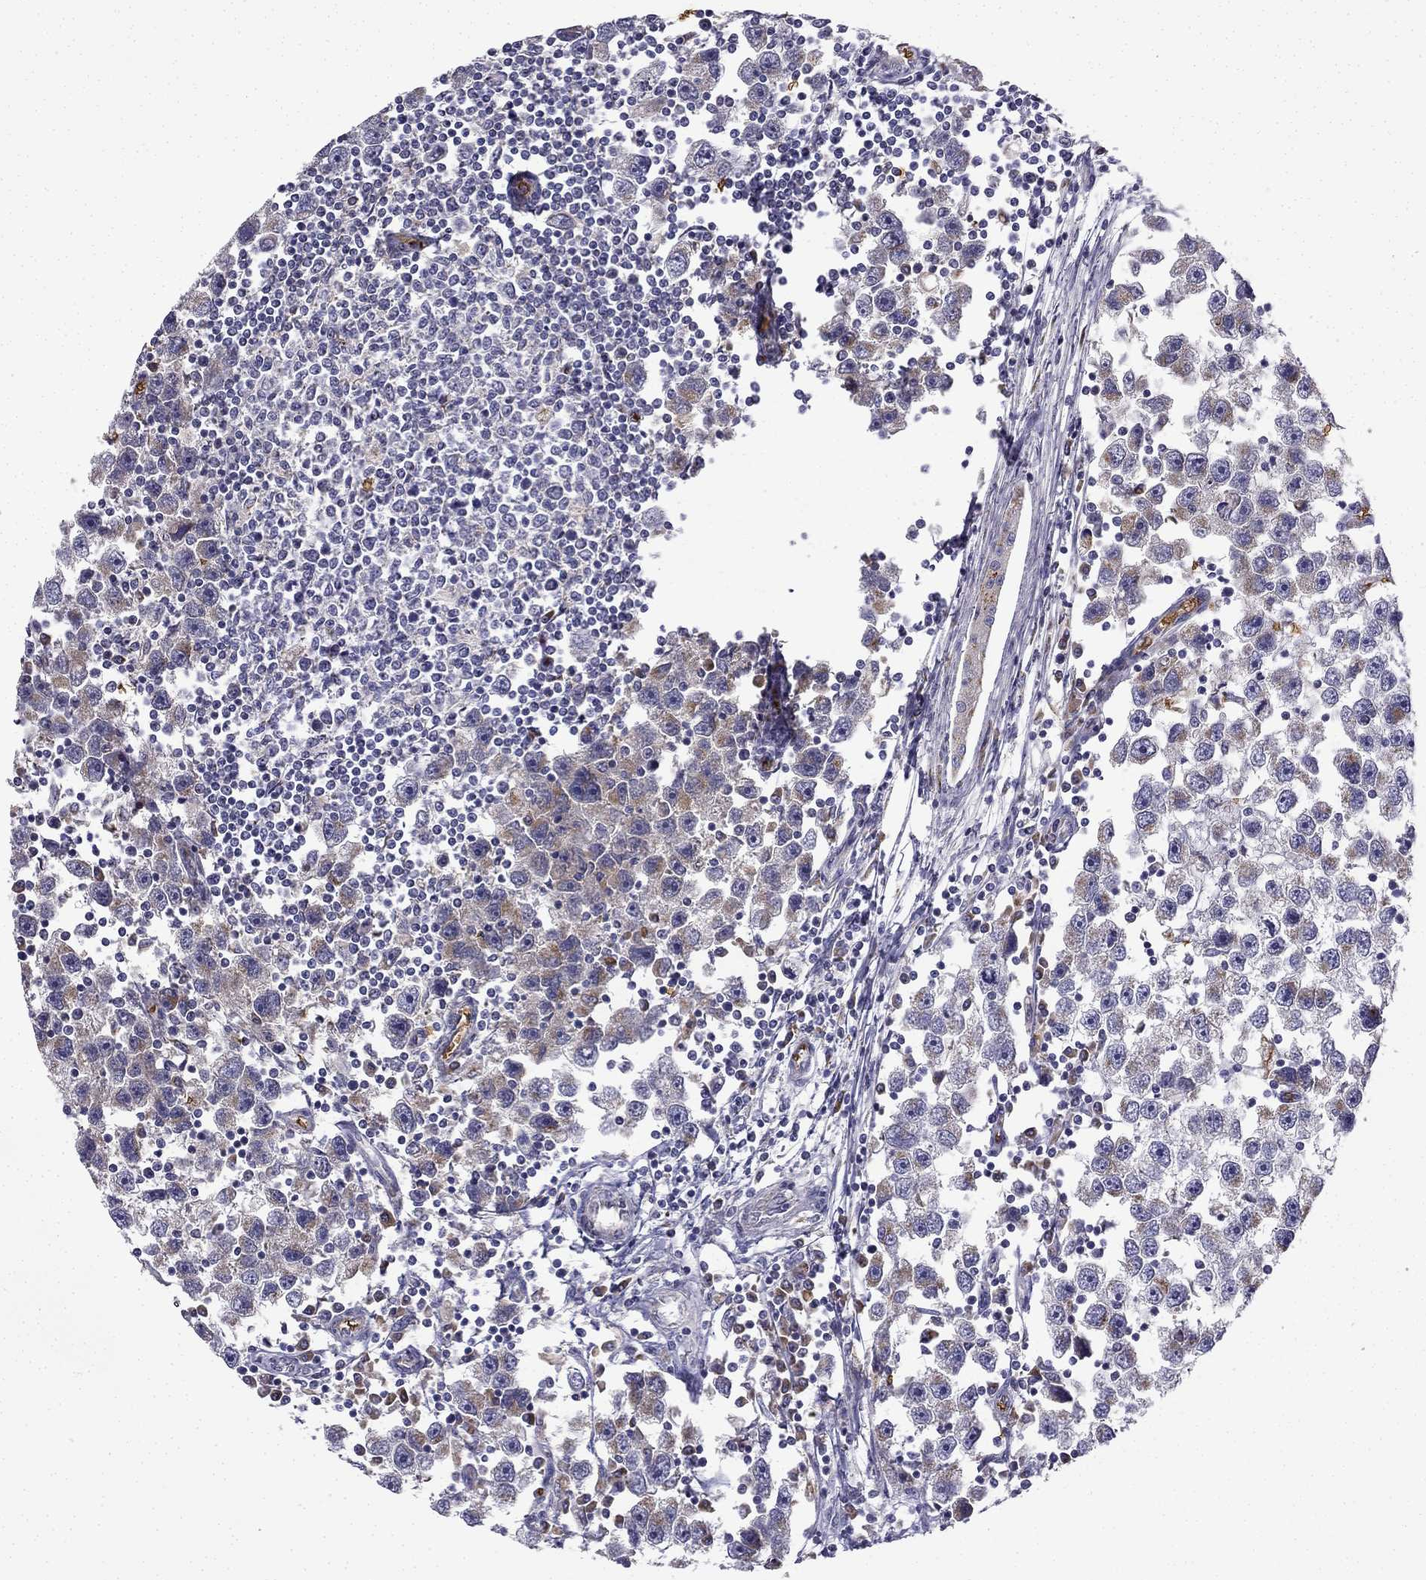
{"staining": {"intensity": "moderate", "quantity": "25%-75%", "location": "cytoplasmic/membranous"}, "tissue": "testis cancer", "cell_type": "Tumor cells", "image_type": "cancer", "snomed": [{"axis": "morphology", "description": "Seminoma, NOS"}, {"axis": "topography", "description": "Testis"}], "caption": "Testis seminoma stained with DAB immunohistochemistry exhibits medium levels of moderate cytoplasmic/membranous staining in approximately 25%-75% of tumor cells. (IHC, brightfield microscopy, high magnification).", "gene": "B4GALT7", "patient": {"sex": "male", "age": 30}}